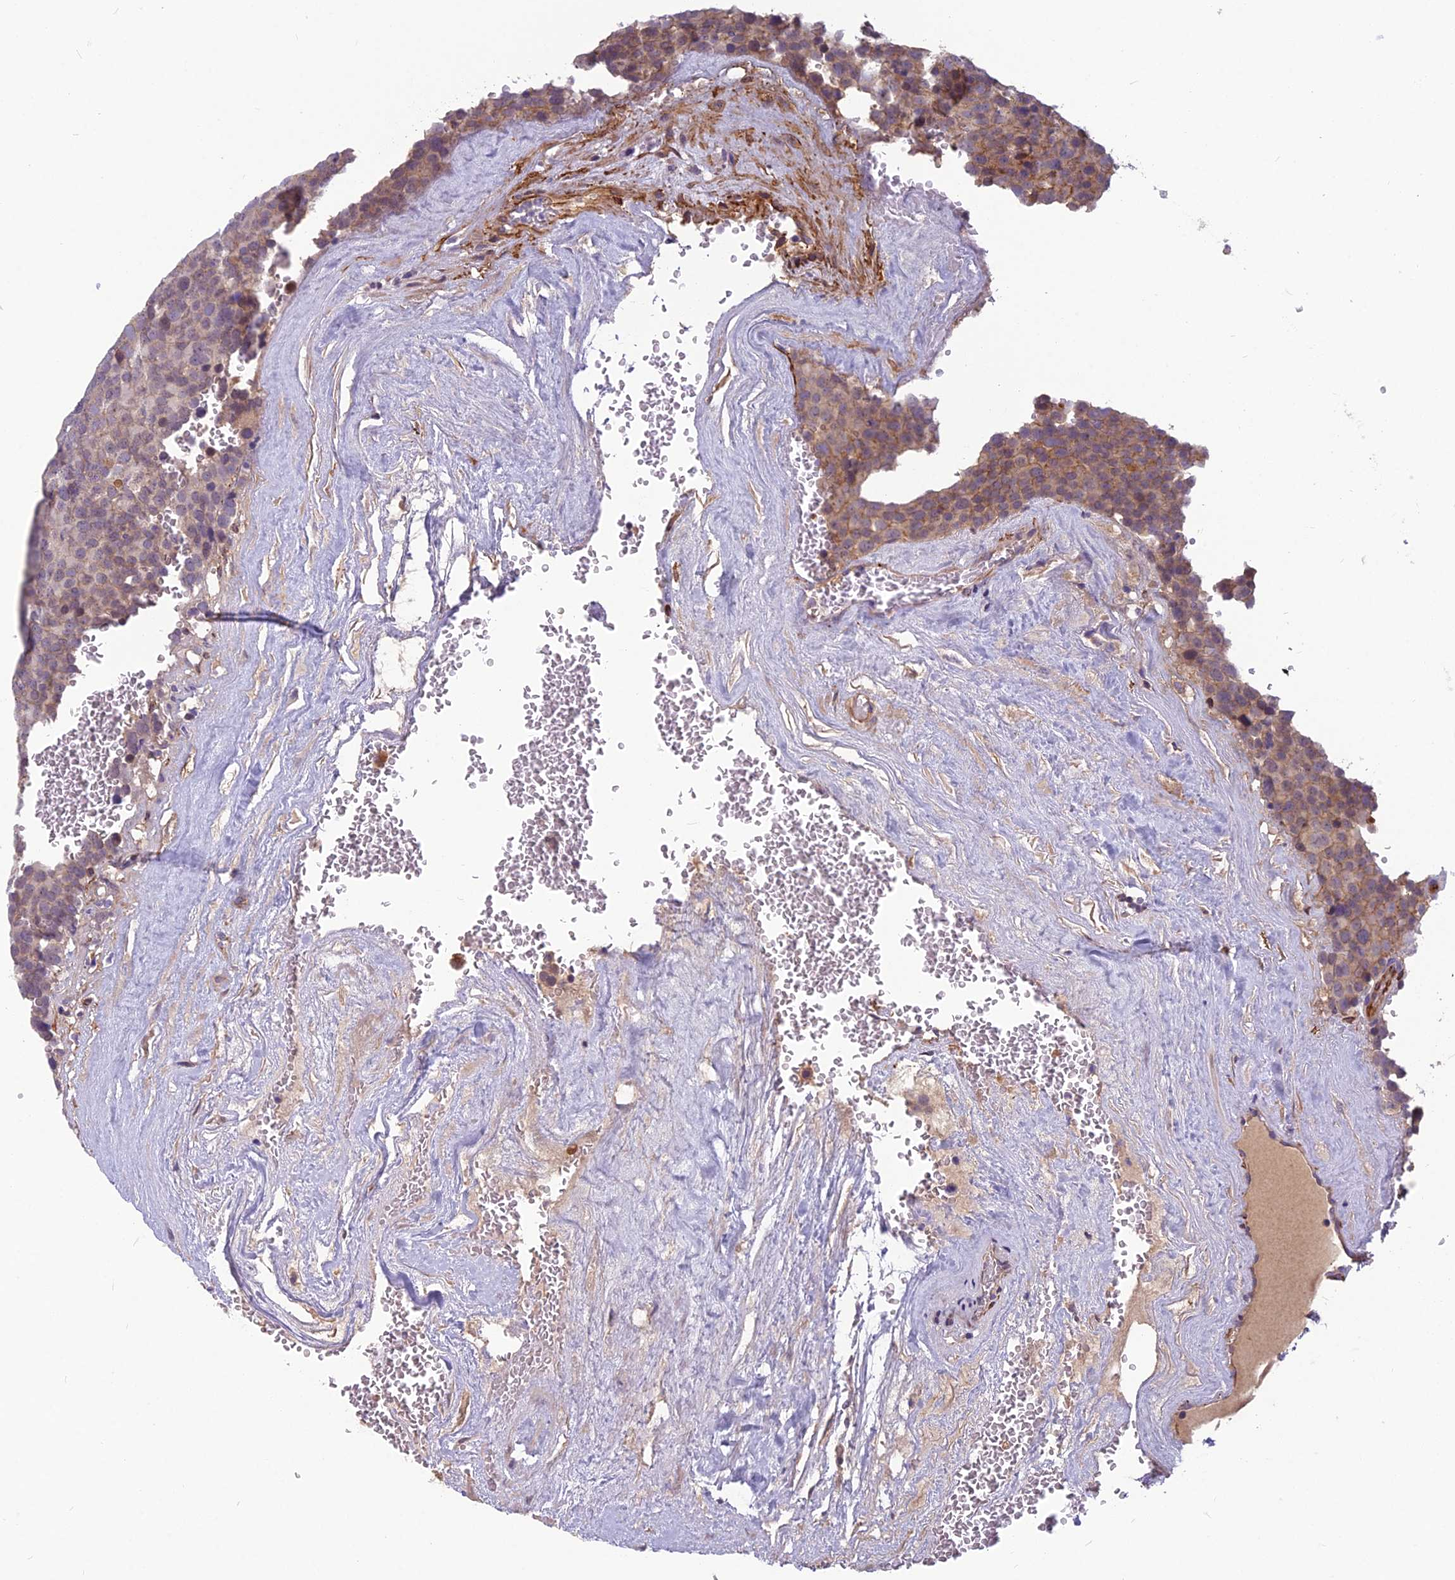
{"staining": {"intensity": "moderate", "quantity": ">75%", "location": "cytoplasmic/membranous"}, "tissue": "testis cancer", "cell_type": "Tumor cells", "image_type": "cancer", "snomed": [{"axis": "morphology", "description": "Seminoma, NOS"}, {"axis": "topography", "description": "Testis"}], "caption": "Brown immunohistochemical staining in testis seminoma demonstrates moderate cytoplasmic/membranous staining in approximately >75% of tumor cells.", "gene": "TSPAN15", "patient": {"sex": "male", "age": 71}}